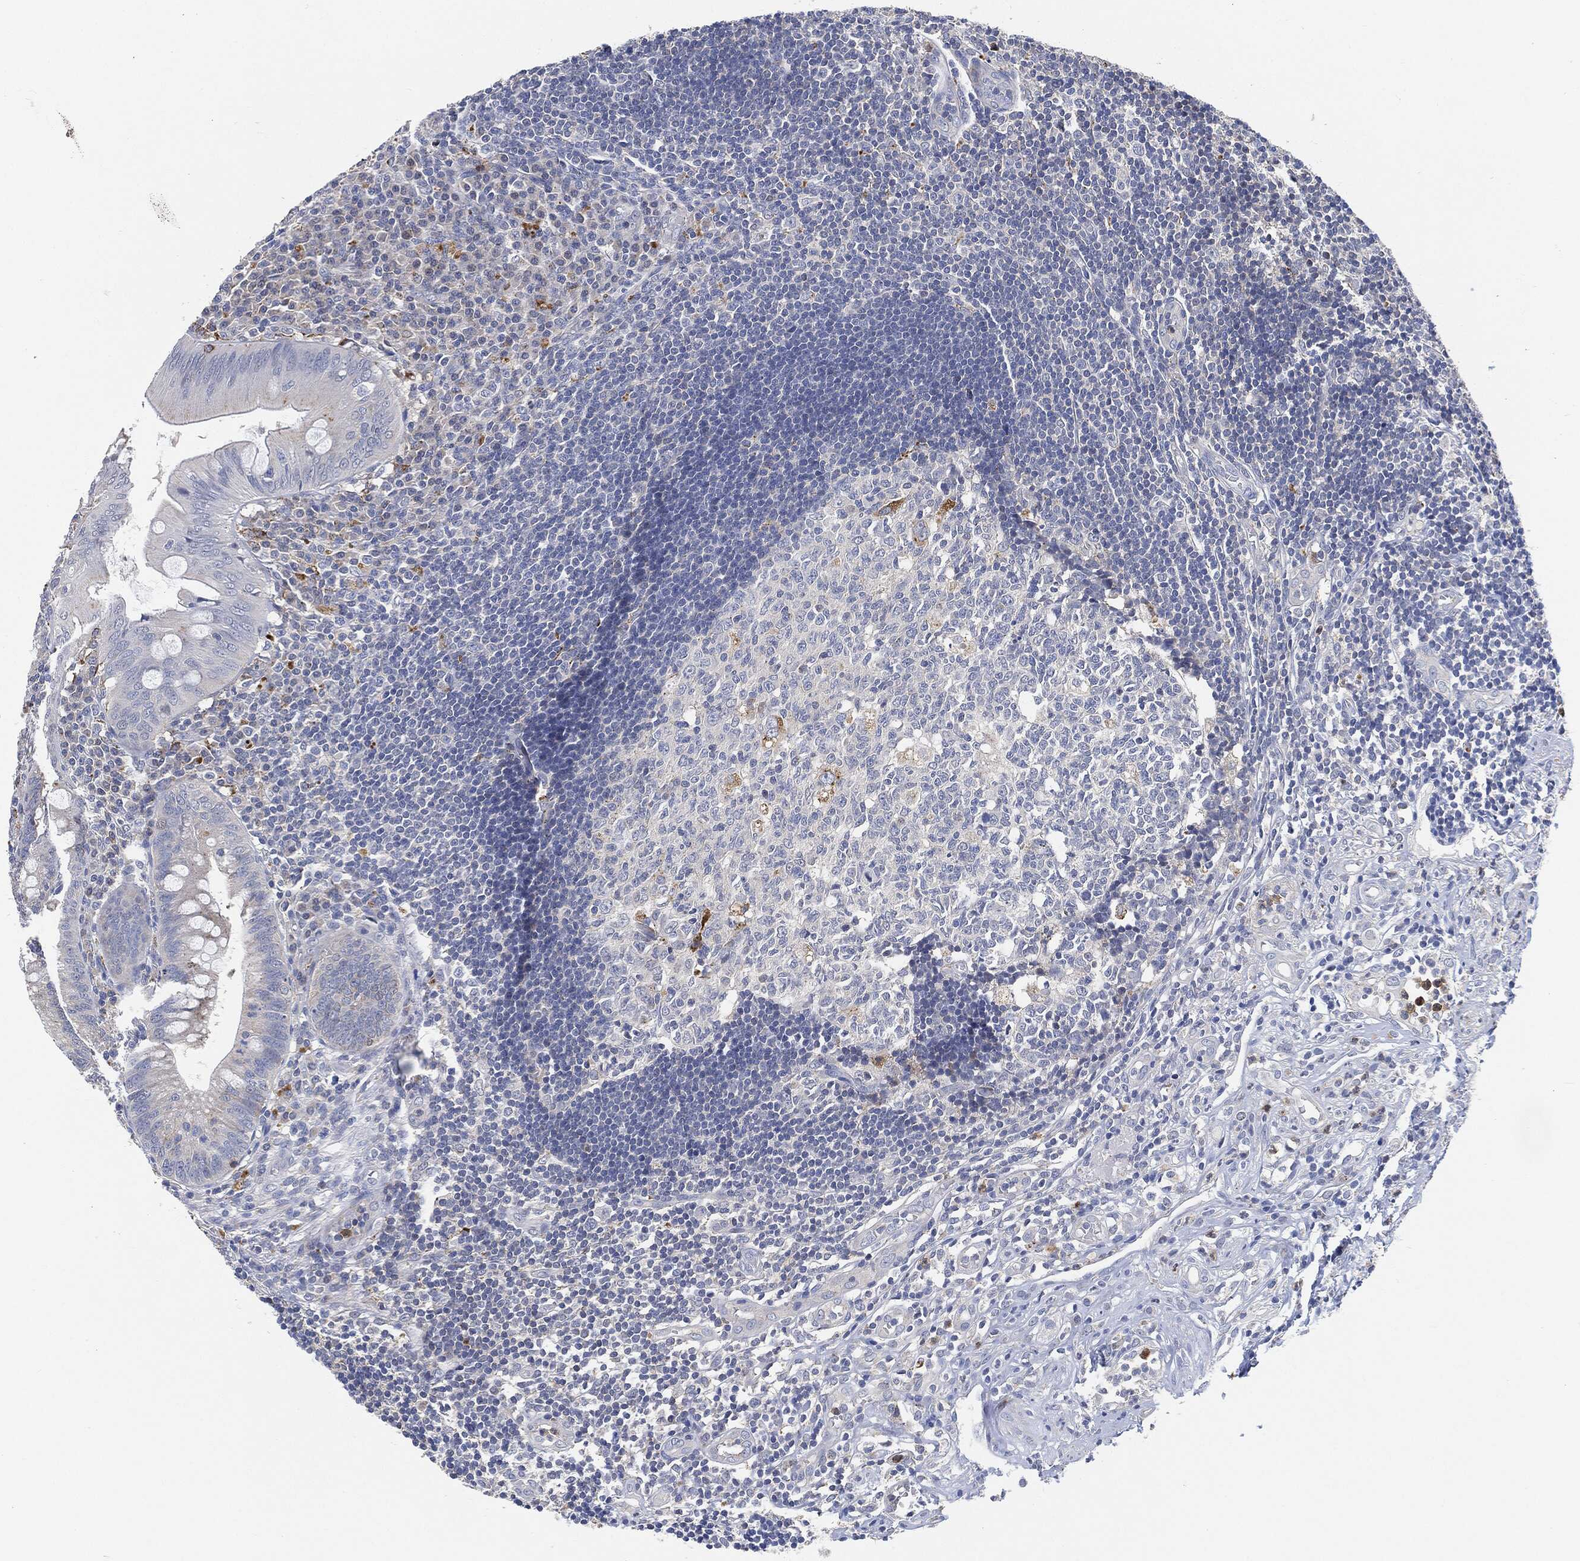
{"staining": {"intensity": "moderate", "quantity": "<25%", "location": "cytoplasmic/membranous"}, "tissue": "appendix", "cell_type": "Glandular cells", "image_type": "normal", "snomed": [{"axis": "morphology", "description": "Normal tissue, NOS"}, {"axis": "morphology", "description": "Inflammation, NOS"}, {"axis": "topography", "description": "Appendix"}], "caption": "Immunohistochemical staining of normal appendix reveals <25% levels of moderate cytoplasmic/membranous protein staining in about <25% of glandular cells. The protein is shown in brown color, while the nuclei are stained blue.", "gene": "VSIG4", "patient": {"sex": "male", "age": 16}}